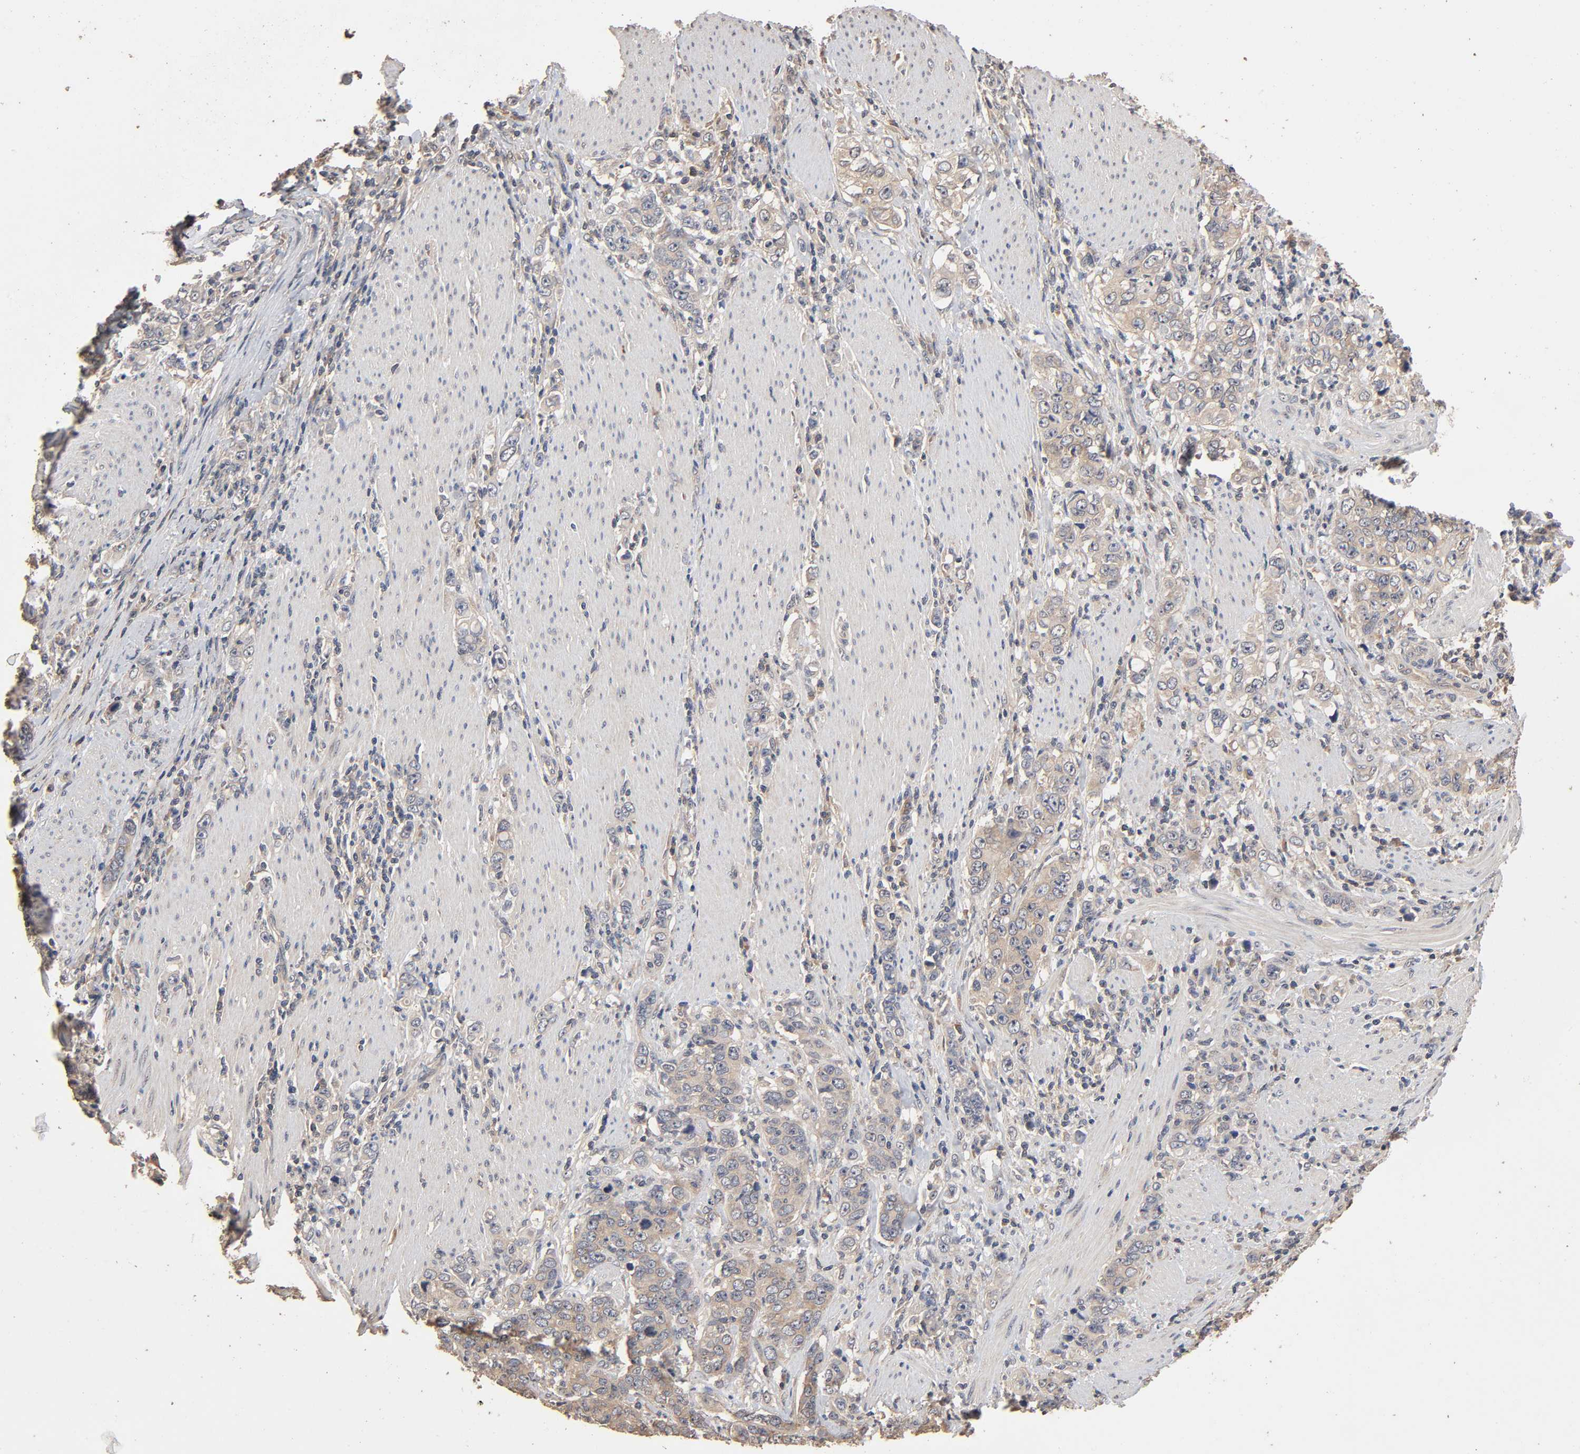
{"staining": {"intensity": "weak", "quantity": "25%-75%", "location": "cytoplasmic/membranous"}, "tissue": "stomach cancer", "cell_type": "Tumor cells", "image_type": "cancer", "snomed": [{"axis": "morphology", "description": "Adenocarcinoma, NOS"}, {"axis": "topography", "description": "Stomach, lower"}], "caption": "Protein staining reveals weak cytoplasmic/membranous staining in about 25%-75% of tumor cells in stomach adenocarcinoma.", "gene": "ARHGEF7", "patient": {"sex": "female", "age": 72}}